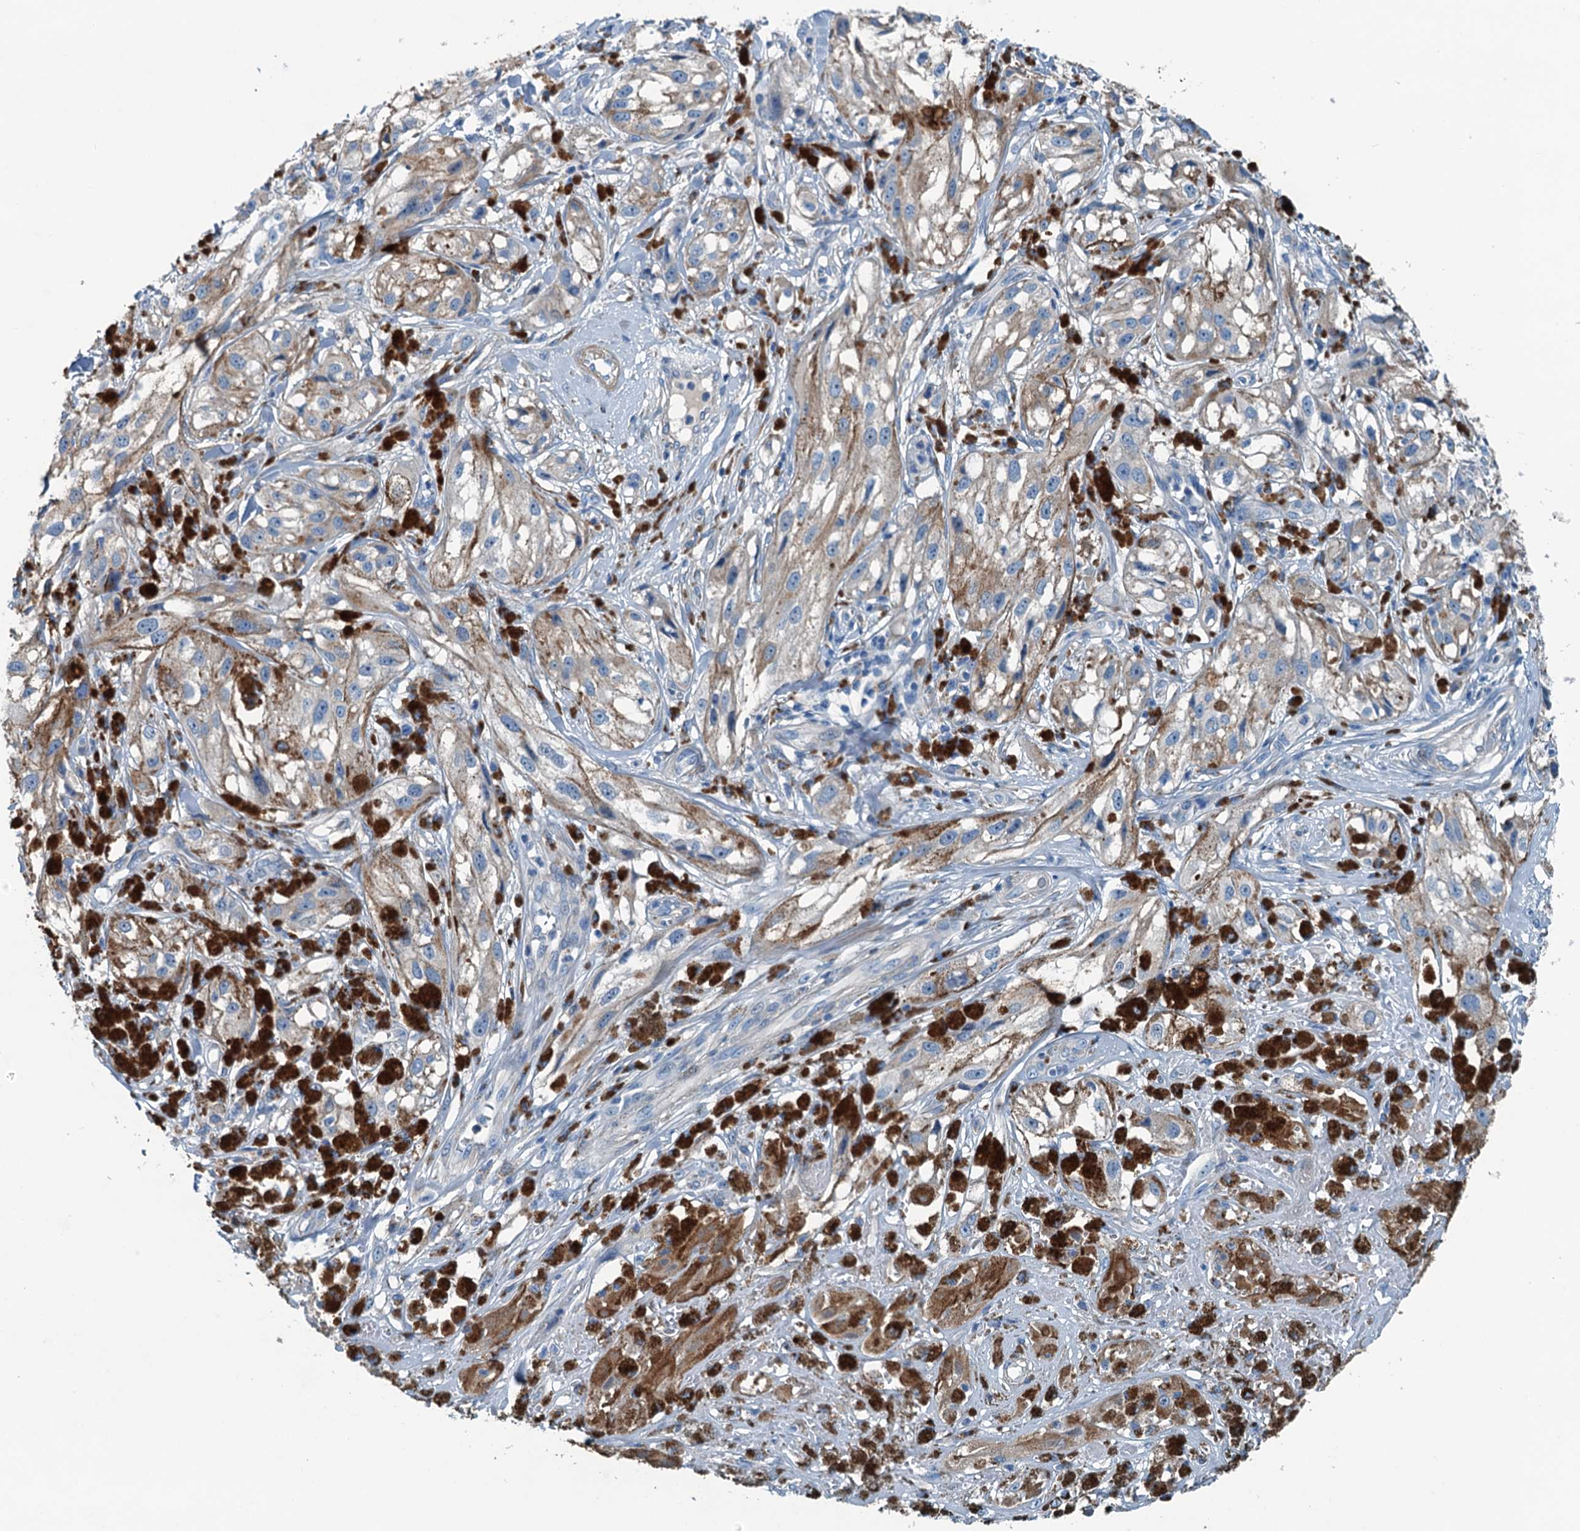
{"staining": {"intensity": "negative", "quantity": "none", "location": "none"}, "tissue": "melanoma", "cell_type": "Tumor cells", "image_type": "cancer", "snomed": [{"axis": "morphology", "description": "Malignant melanoma, NOS"}, {"axis": "topography", "description": "Skin"}], "caption": "This is an immunohistochemistry histopathology image of malignant melanoma. There is no positivity in tumor cells.", "gene": "RAB3IL1", "patient": {"sex": "male", "age": 88}}